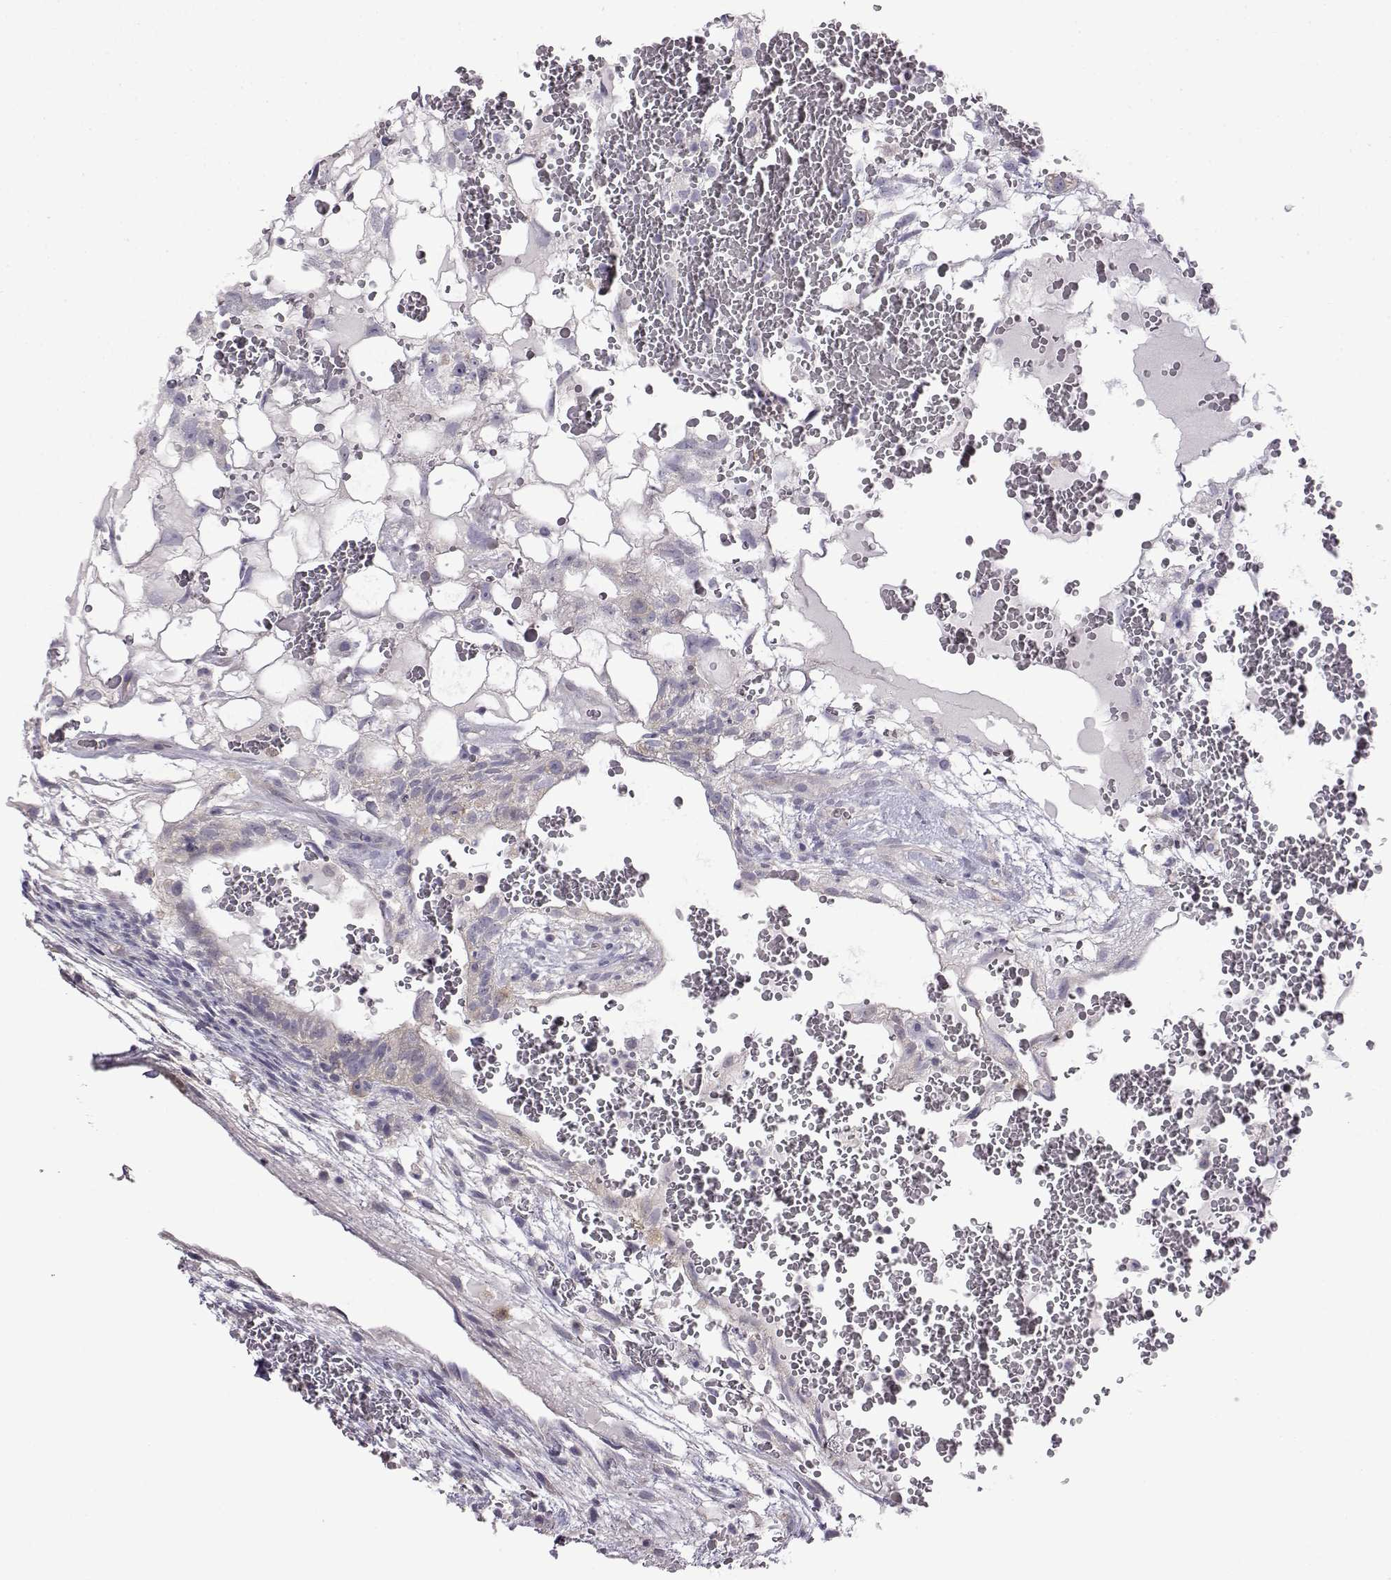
{"staining": {"intensity": "weak", "quantity": ">75%", "location": "cytoplasmic/membranous"}, "tissue": "testis cancer", "cell_type": "Tumor cells", "image_type": "cancer", "snomed": [{"axis": "morphology", "description": "Normal tissue, NOS"}, {"axis": "morphology", "description": "Carcinoma, Embryonal, NOS"}, {"axis": "topography", "description": "Testis"}], "caption": "Immunohistochemistry (IHC) image of testis cancer stained for a protein (brown), which displays low levels of weak cytoplasmic/membranous positivity in about >75% of tumor cells.", "gene": "VGF", "patient": {"sex": "male", "age": 32}}